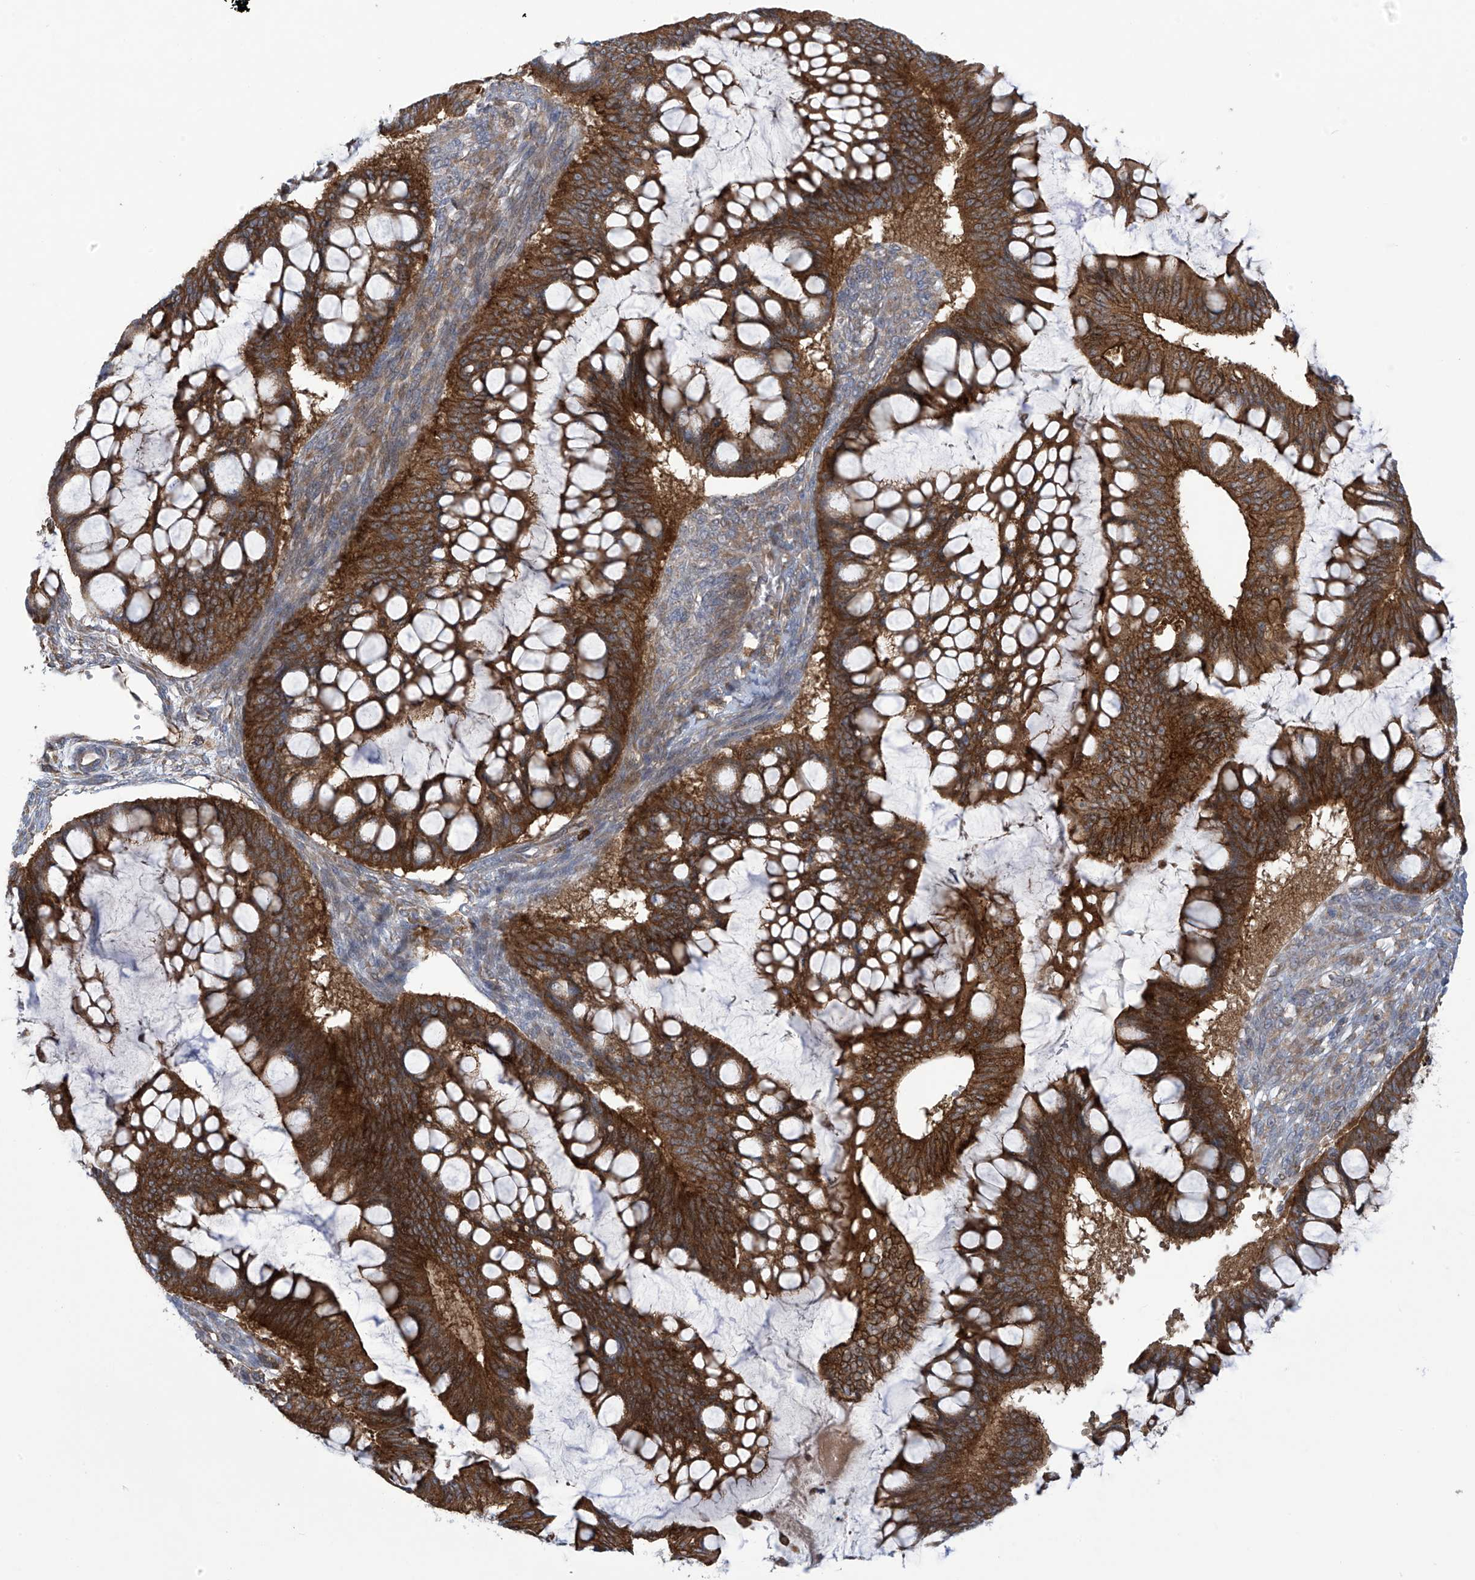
{"staining": {"intensity": "strong", "quantity": ">75%", "location": "cytoplasmic/membranous"}, "tissue": "ovarian cancer", "cell_type": "Tumor cells", "image_type": "cancer", "snomed": [{"axis": "morphology", "description": "Cystadenocarcinoma, mucinous, NOS"}, {"axis": "topography", "description": "Ovary"}], "caption": "A high amount of strong cytoplasmic/membranous expression is identified in approximately >75% of tumor cells in ovarian cancer (mucinous cystadenocarcinoma) tissue.", "gene": "KIAA1522", "patient": {"sex": "female", "age": 73}}